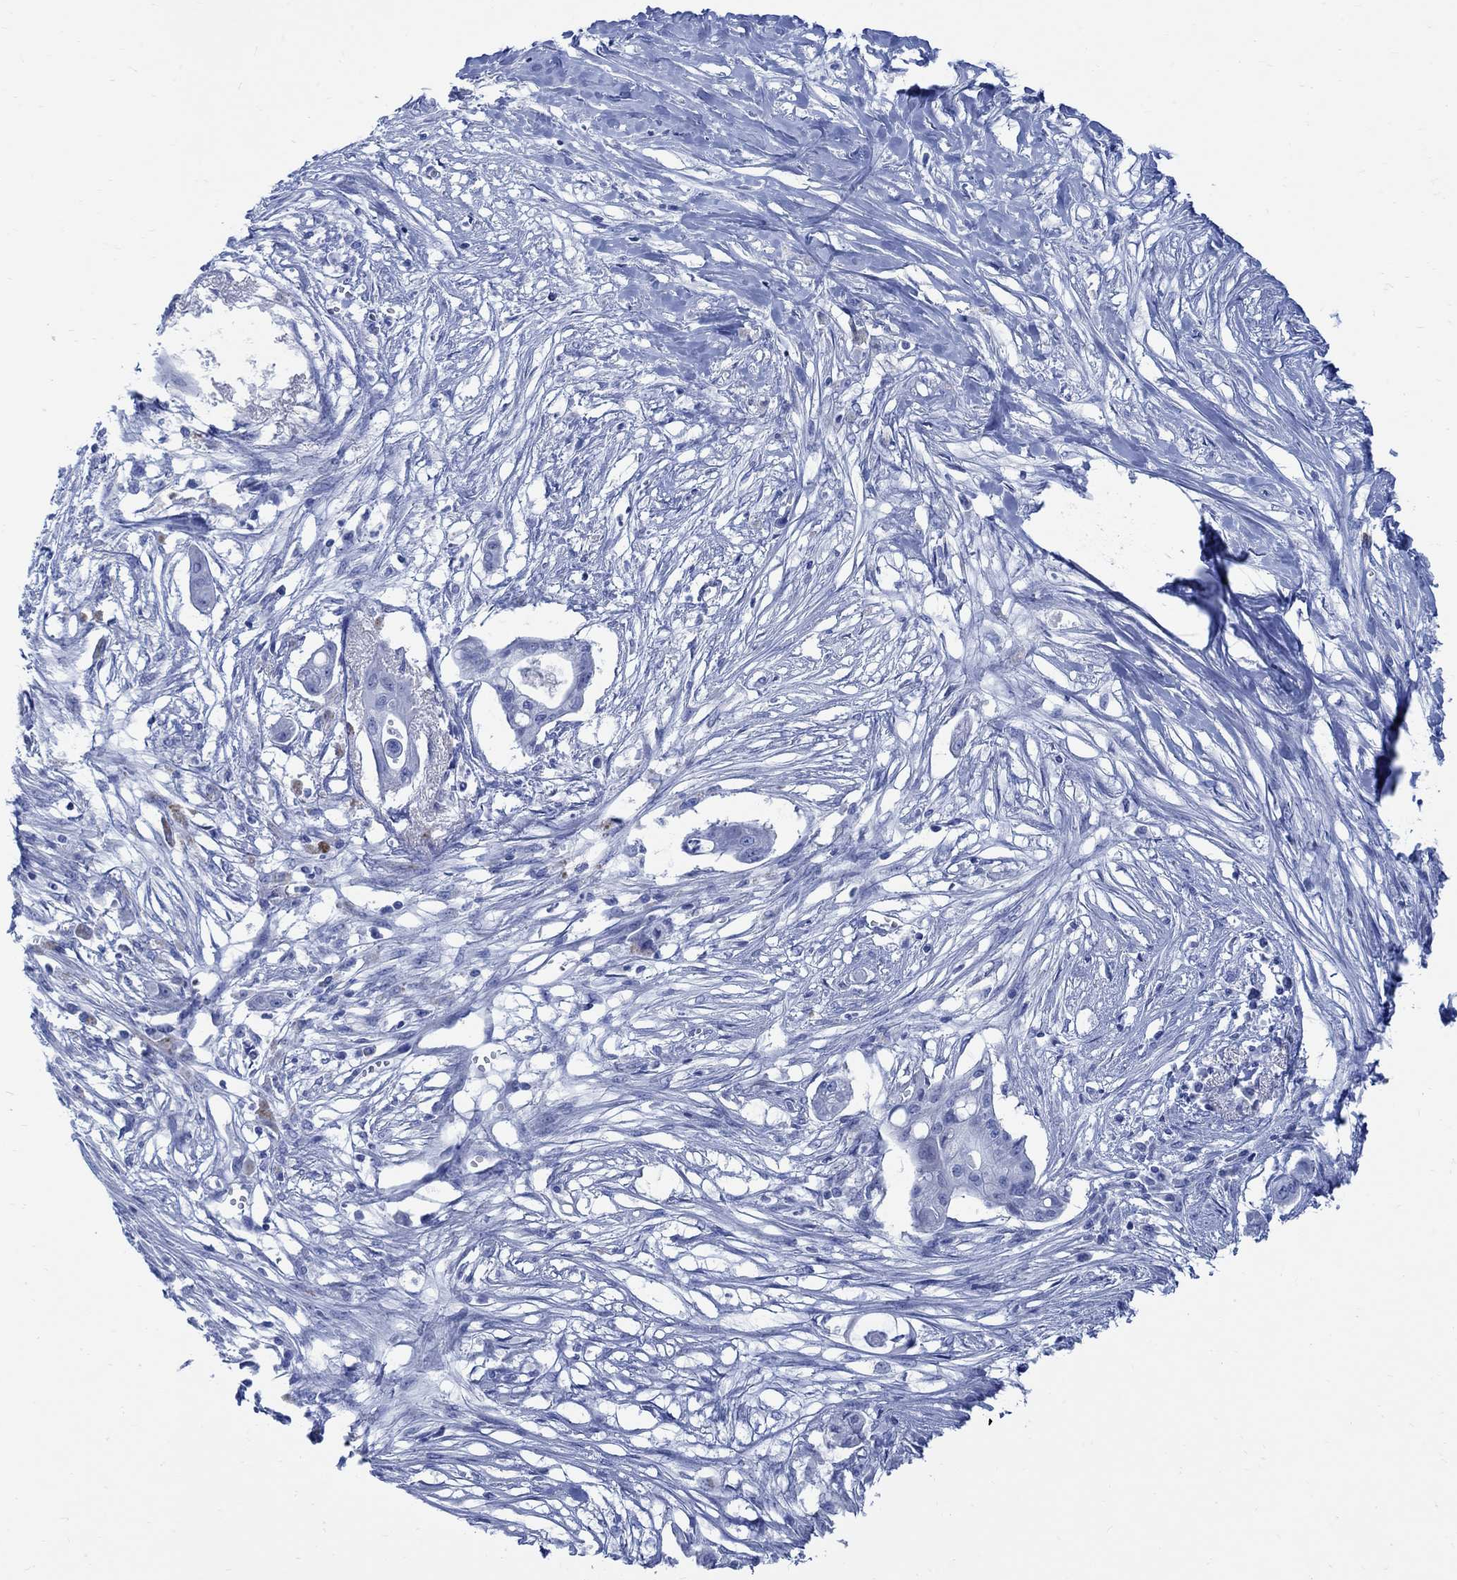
{"staining": {"intensity": "negative", "quantity": "none", "location": "none"}, "tissue": "pancreatic cancer", "cell_type": "Tumor cells", "image_type": "cancer", "snomed": [{"axis": "morphology", "description": "Normal tissue, NOS"}, {"axis": "morphology", "description": "Adenocarcinoma, NOS"}, {"axis": "topography", "description": "Pancreas"}], "caption": "Immunohistochemistry image of pancreatic adenocarcinoma stained for a protein (brown), which demonstrates no positivity in tumor cells.", "gene": "CAMK2N1", "patient": {"sex": "female", "age": 58}}